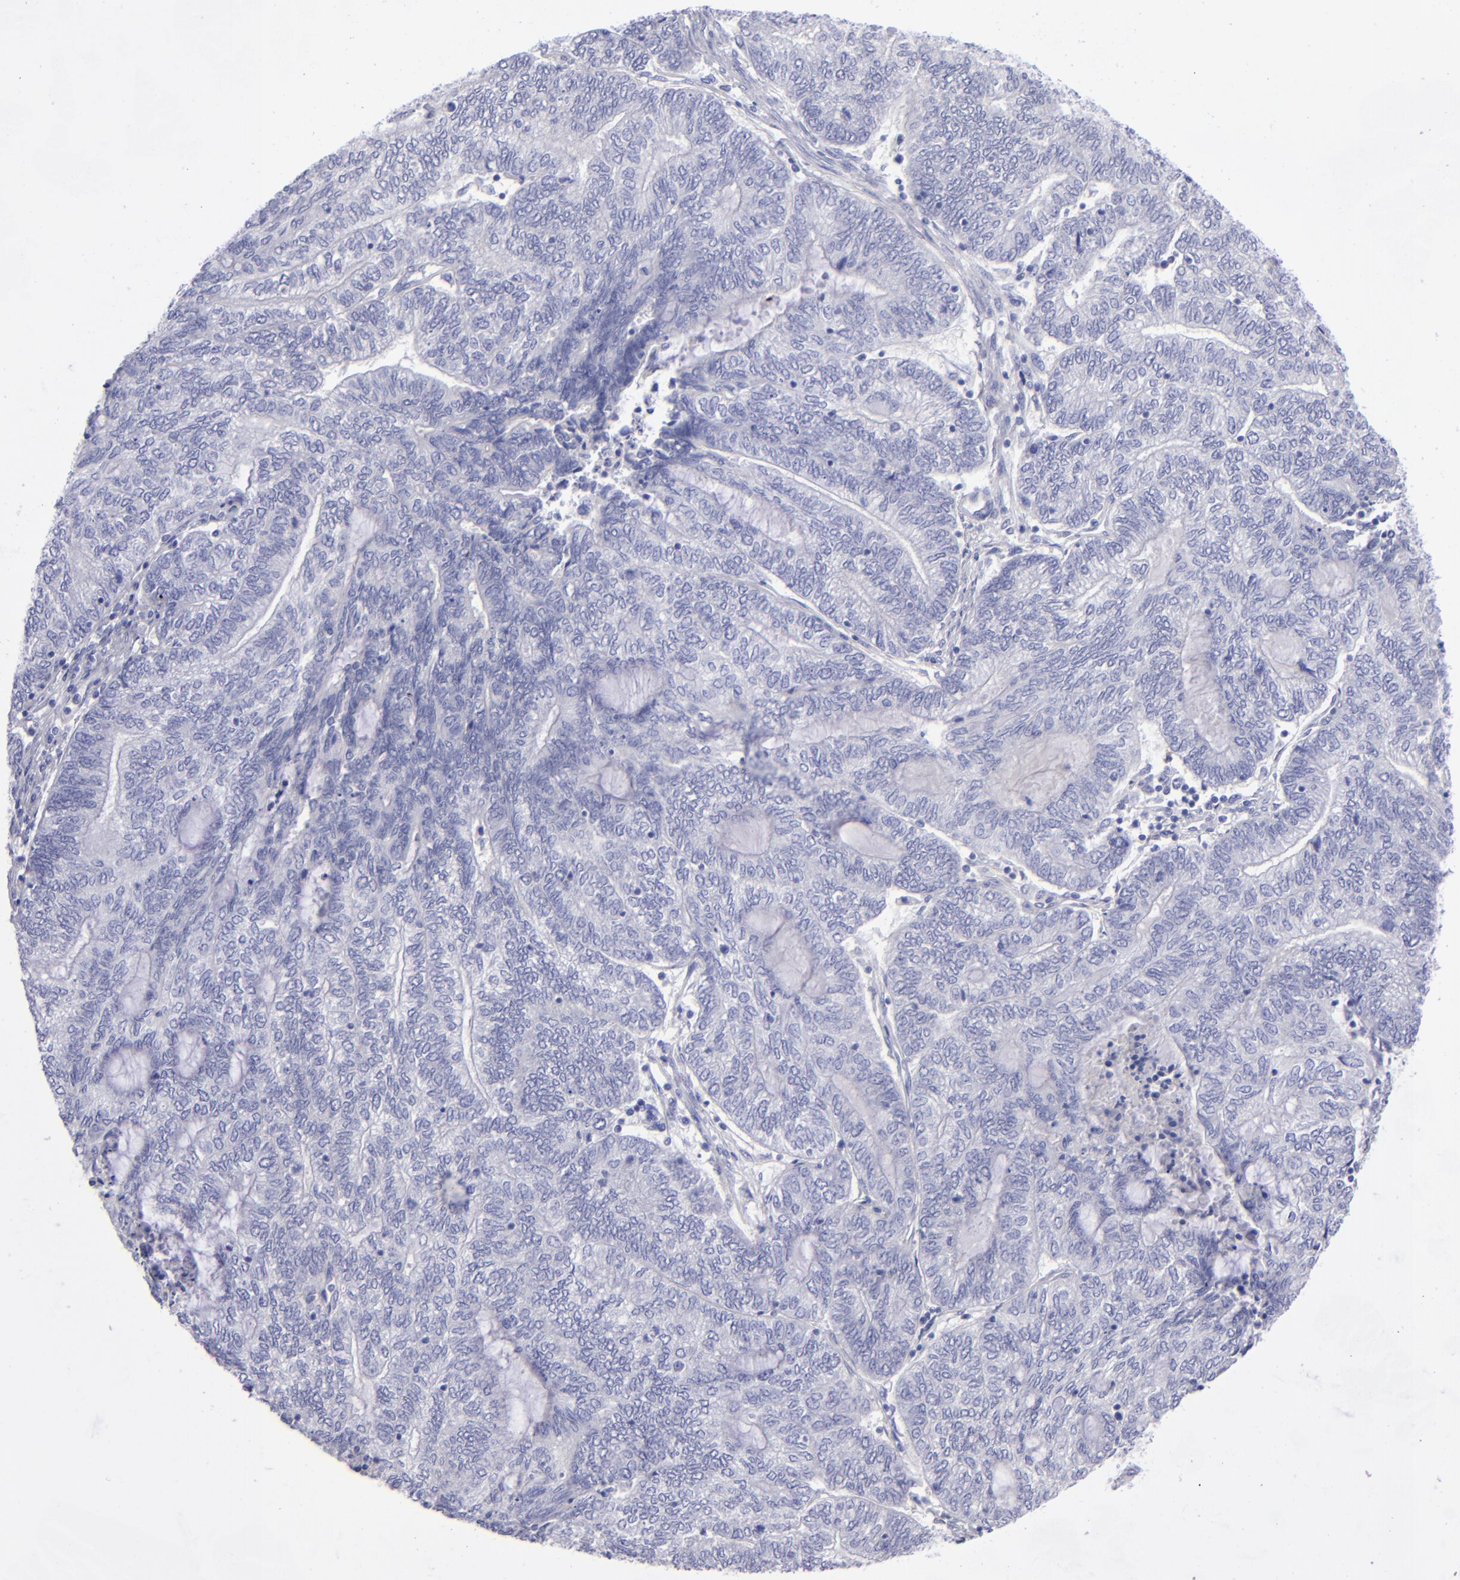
{"staining": {"intensity": "negative", "quantity": "none", "location": "none"}, "tissue": "endometrial cancer", "cell_type": "Tumor cells", "image_type": "cancer", "snomed": [{"axis": "morphology", "description": "Adenocarcinoma, NOS"}, {"axis": "topography", "description": "Uterus"}, {"axis": "topography", "description": "Endometrium"}], "caption": "IHC of human endometrial adenocarcinoma shows no positivity in tumor cells.", "gene": "CD22", "patient": {"sex": "female", "age": 70}}